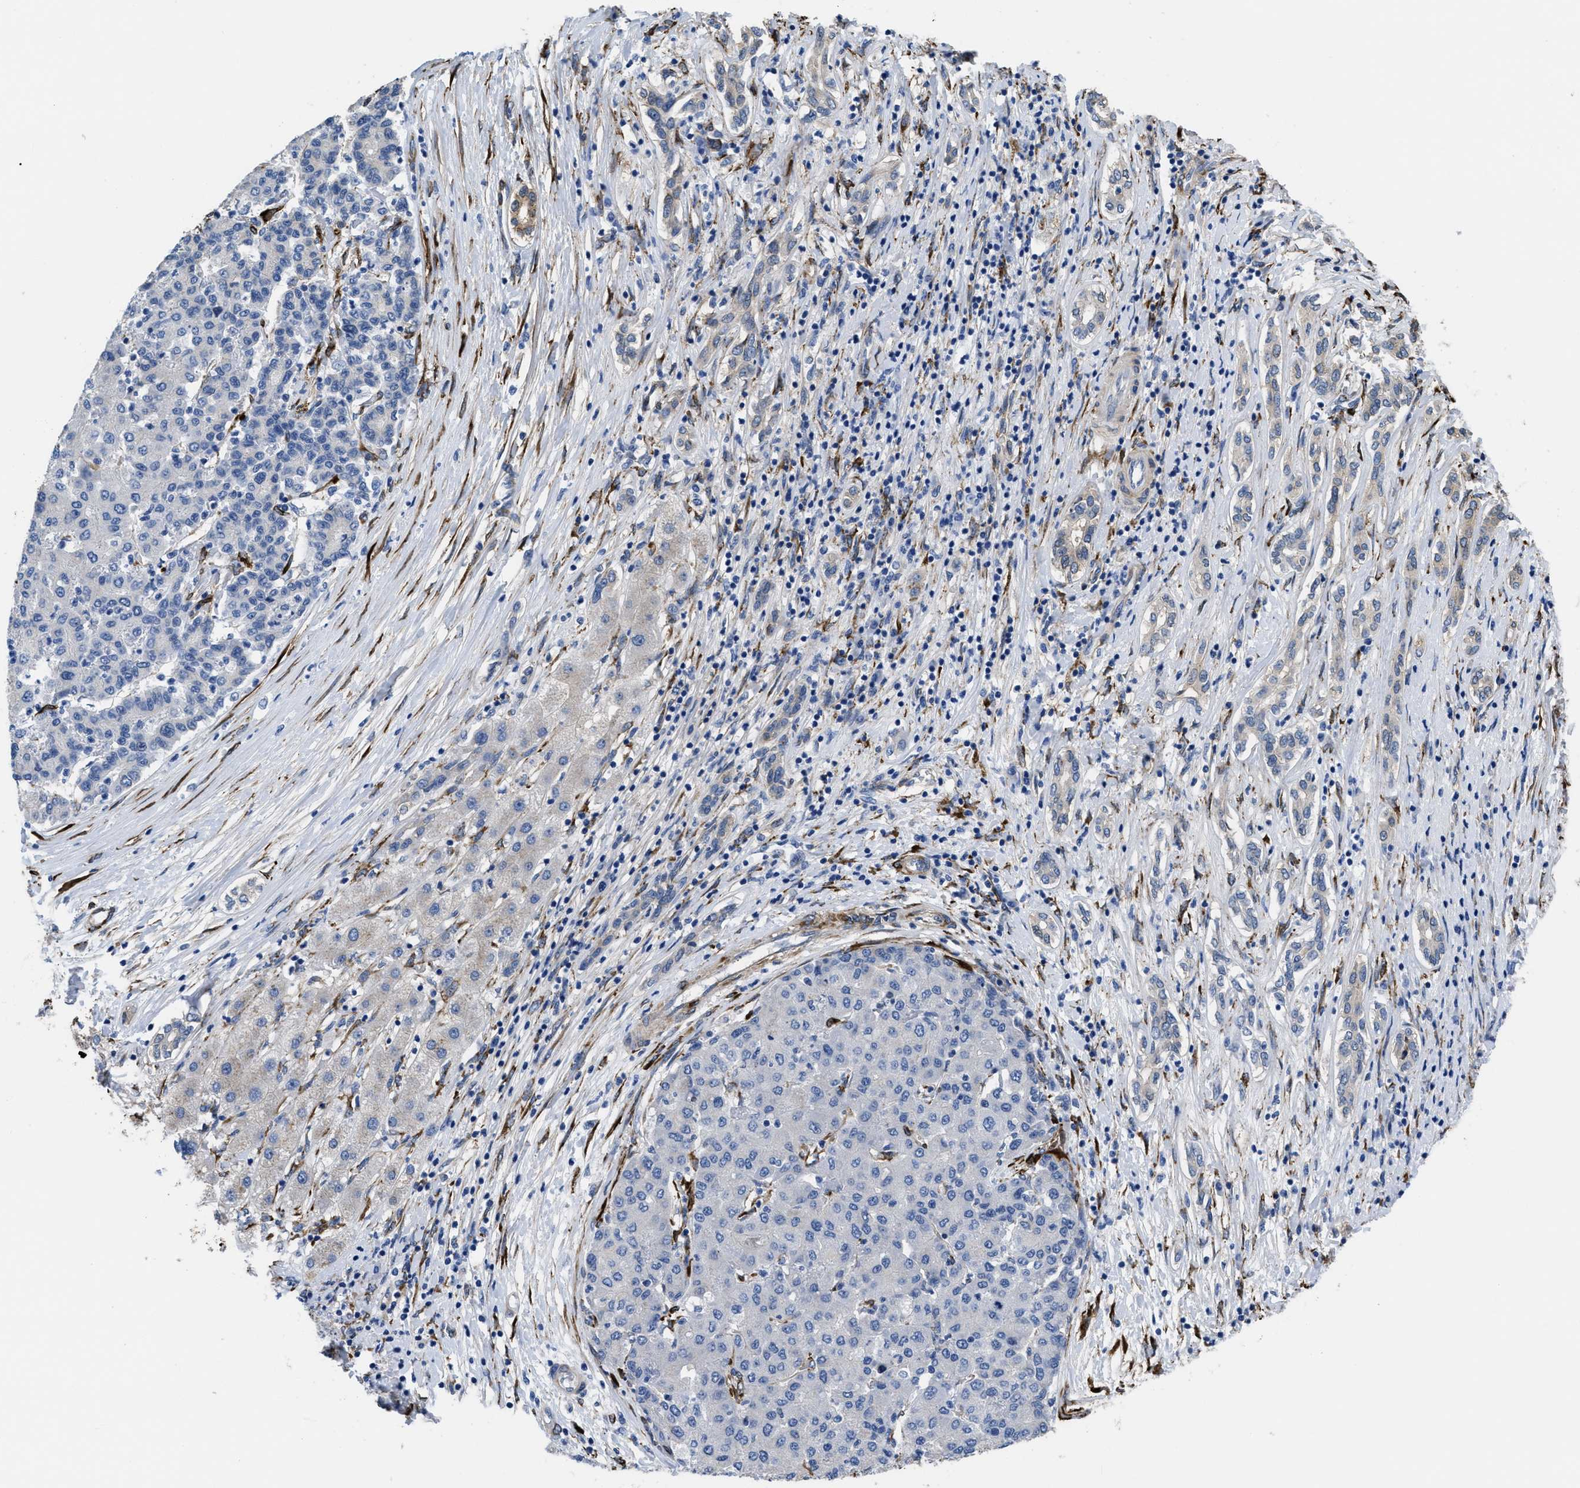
{"staining": {"intensity": "negative", "quantity": "none", "location": "none"}, "tissue": "liver cancer", "cell_type": "Tumor cells", "image_type": "cancer", "snomed": [{"axis": "morphology", "description": "Carcinoma, Hepatocellular, NOS"}, {"axis": "topography", "description": "Liver"}], "caption": "This micrograph is of hepatocellular carcinoma (liver) stained with immunohistochemistry to label a protein in brown with the nuclei are counter-stained blue. There is no staining in tumor cells. (DAB (3,3'-diaminobenzidine) IHC, high magnification).", "gene": "SQLE", "patient": {"sex": "male", "age": 65}}